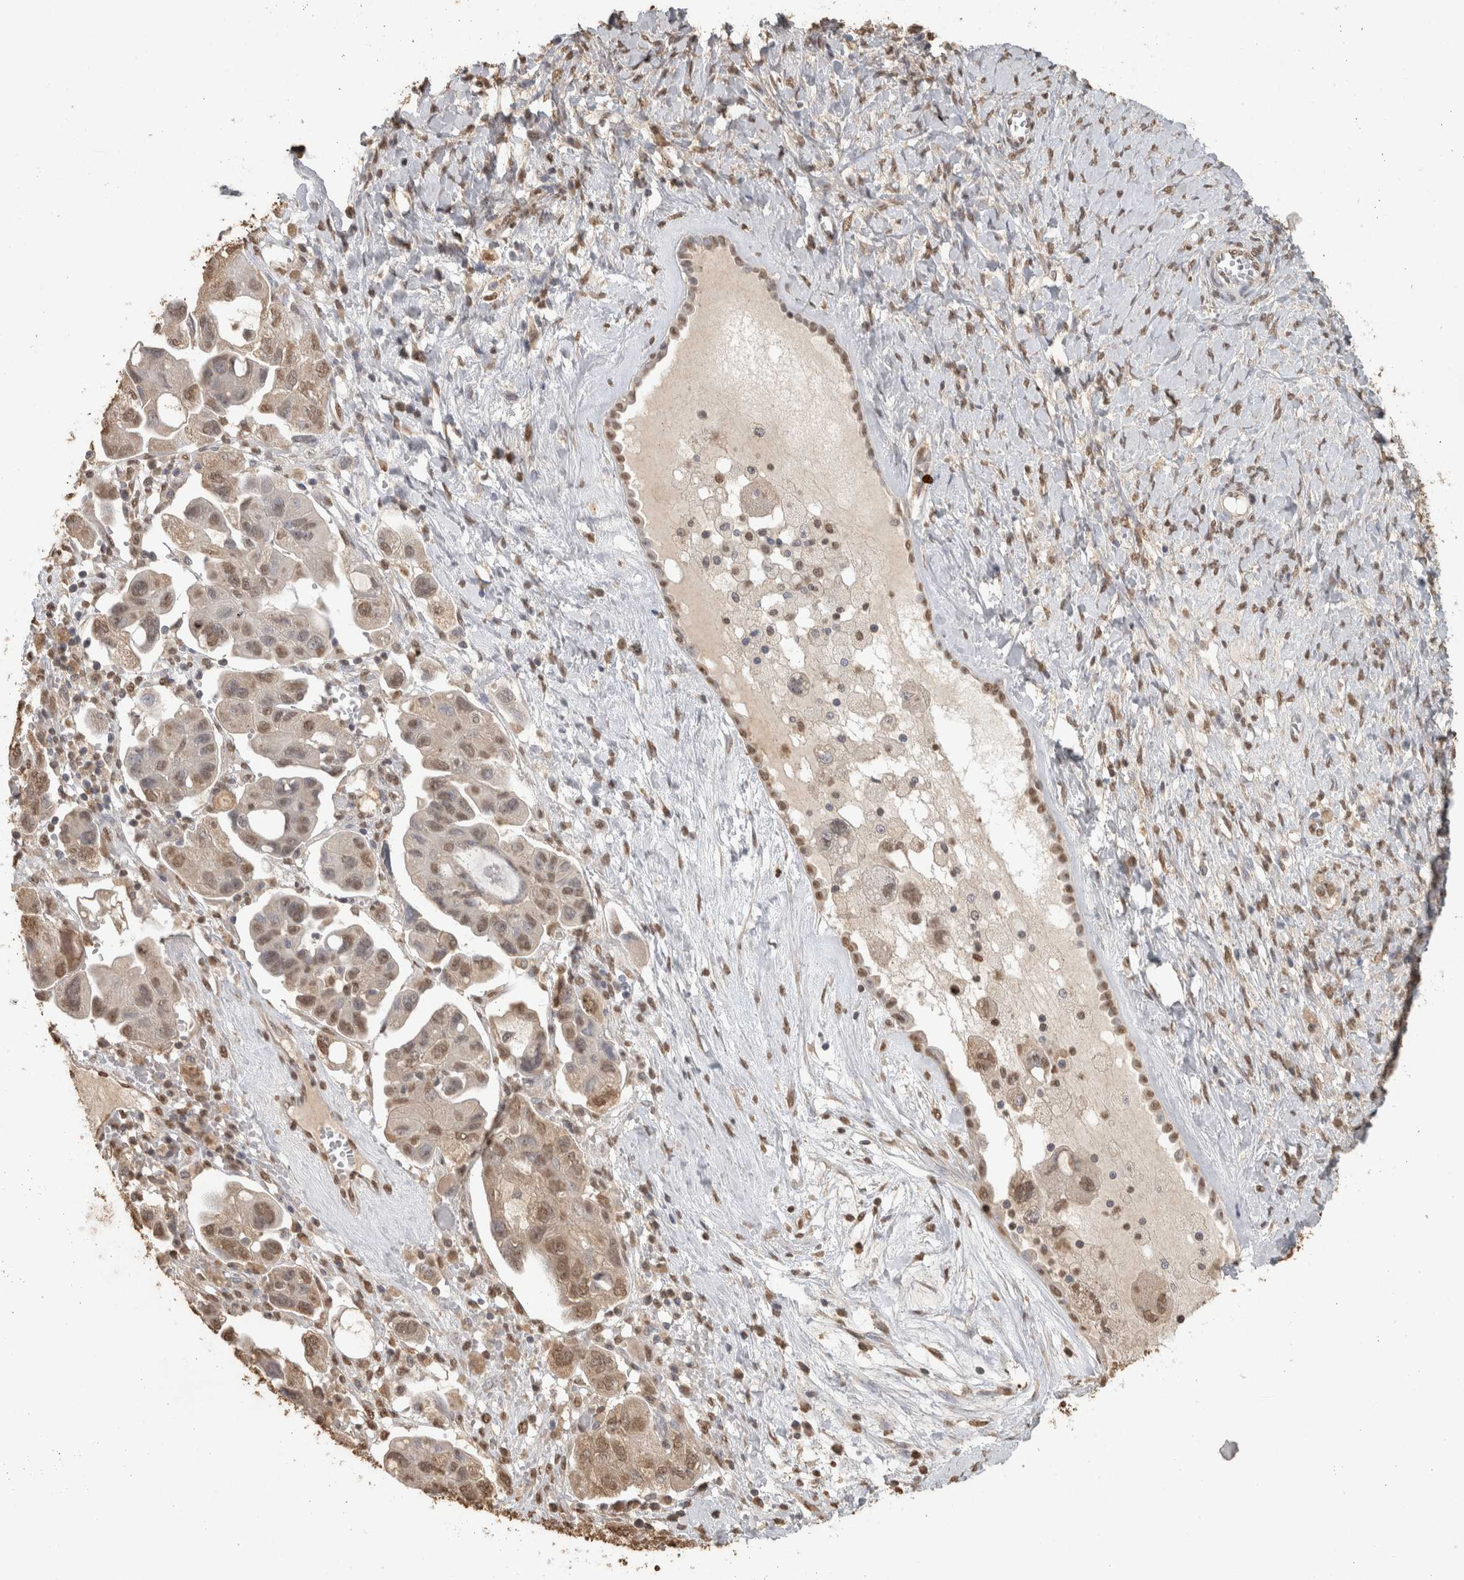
{"staining": {"intensity": "moderate", "quantity": ">75%", "location": "nuclear"}, "tissue": "ovarian cancer", "cell_type": "Tumor cells", "image_type": "cancer", "snomed": [{"axis": "morphology", "description": "Carcinoma, NOS"}, {"axis": "morphology", "description": "Cystadenocarcinoma, serous, NOS"}, {"axis": "topography", "description": "Ovary"}], "caption": "Moderate nuclear protein expression is seen in approximately >75% of tumor cells in ovarian cancer (carcinoma).", "gene": "HAND2", "patient": {"sex": "female", "age": 69}}